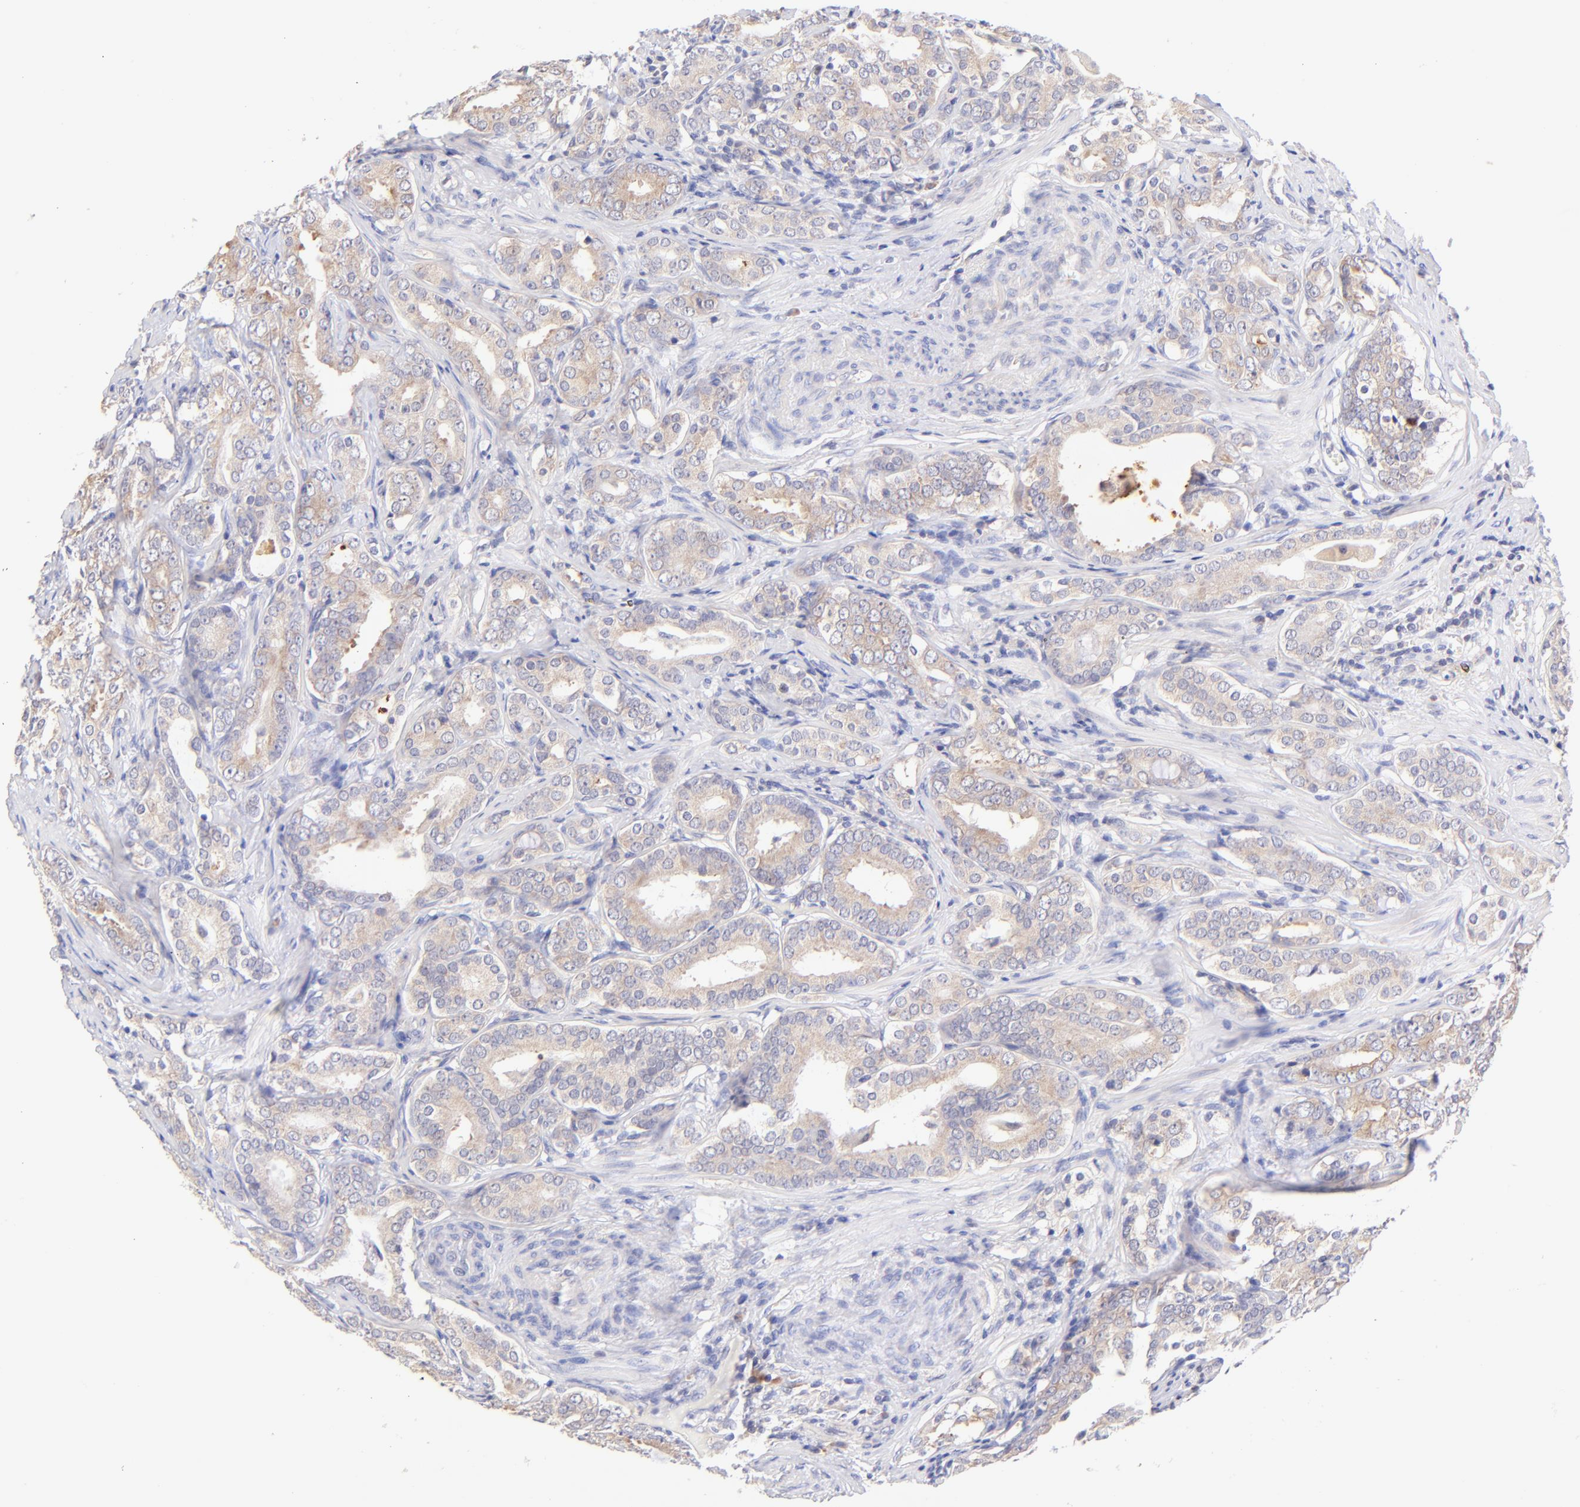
{"staining": {"intensity": "weak", "quantity": ">75%", "location": "cytoplasmic/membranous"}, "tissue": "prostate cancer", "cell_type": "Tumor cells", "image_type": "cancer", "snomed": [{"axis": "morphology", "description": "Adenocarcinoma, Low grade"}, {"axis": "topography", "description": "Prostate"}], "caption": "Immunohistochemical staining of human prostate cancer (adenocarcinoma (low-grade)) displays weak cytoplasmic/membranous protein staining in about >75% of tumor cells. Nuclei are stained in blue.", "gene": "RPL11", "patient": {"sex": "male", "age": 59}}